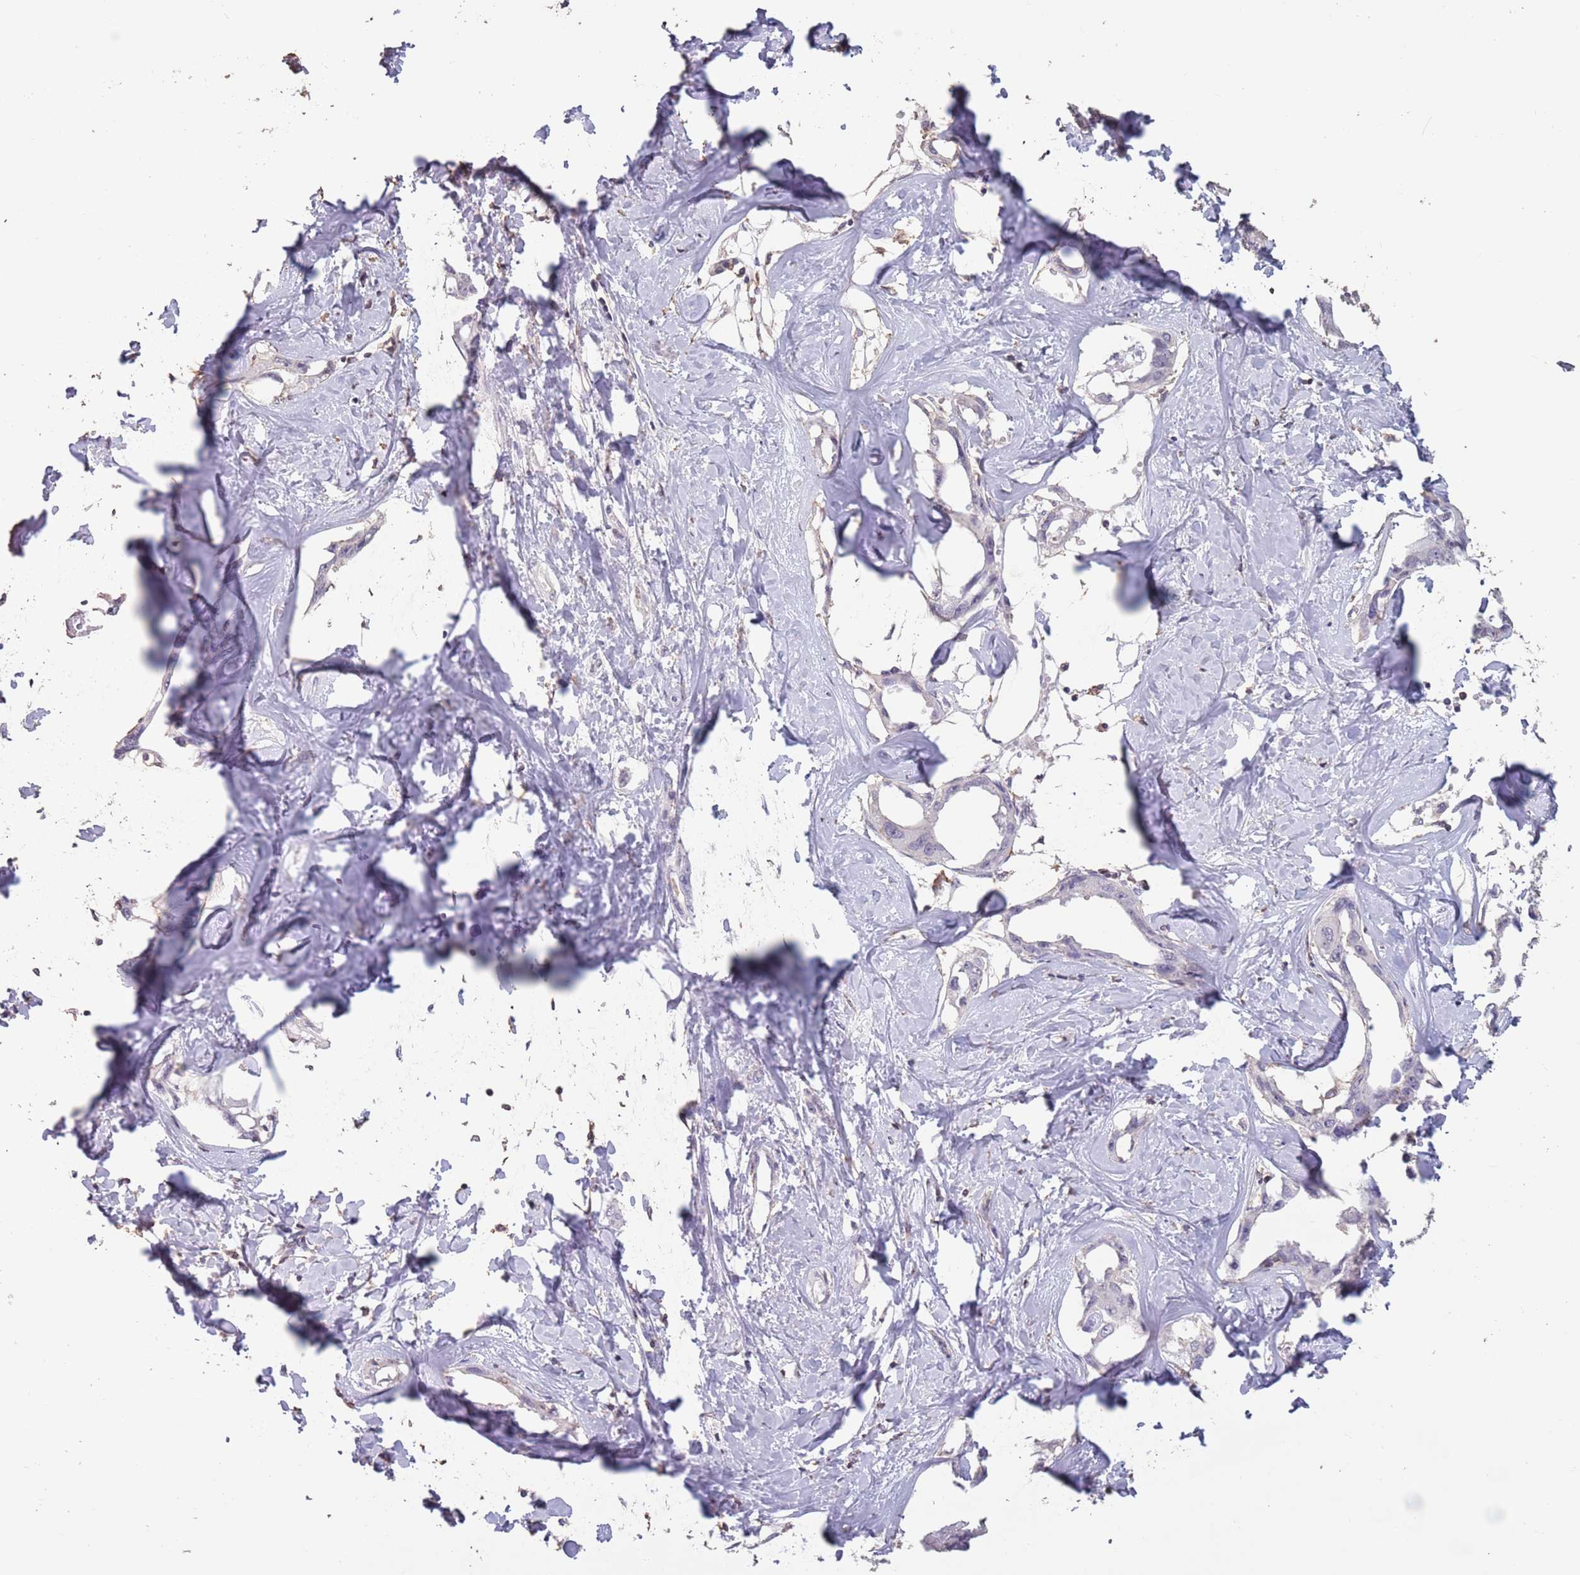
{"staining": {"intensity": "negative", "quantity": "none", "location": "none"}, "tissue": "liver cancer", "cell_type": "Tumor cells", "image_type": "cancer", "snomed": [{"axis": "morphology", "description": "Cholangiocarcinoma"}, {"axis": "topography", "description": "Liver"}], "caption": "IHC of human liver cancer (cholangiocarcinoma) demonstrates no staining in tumor cells. (DAB (3,3'-diaminobenzidine) immunohistochemistry visualized using brightfield microscopy, high magnification).", "gene": "SUN5", "patient": {"sex": "male", "age": 59}}